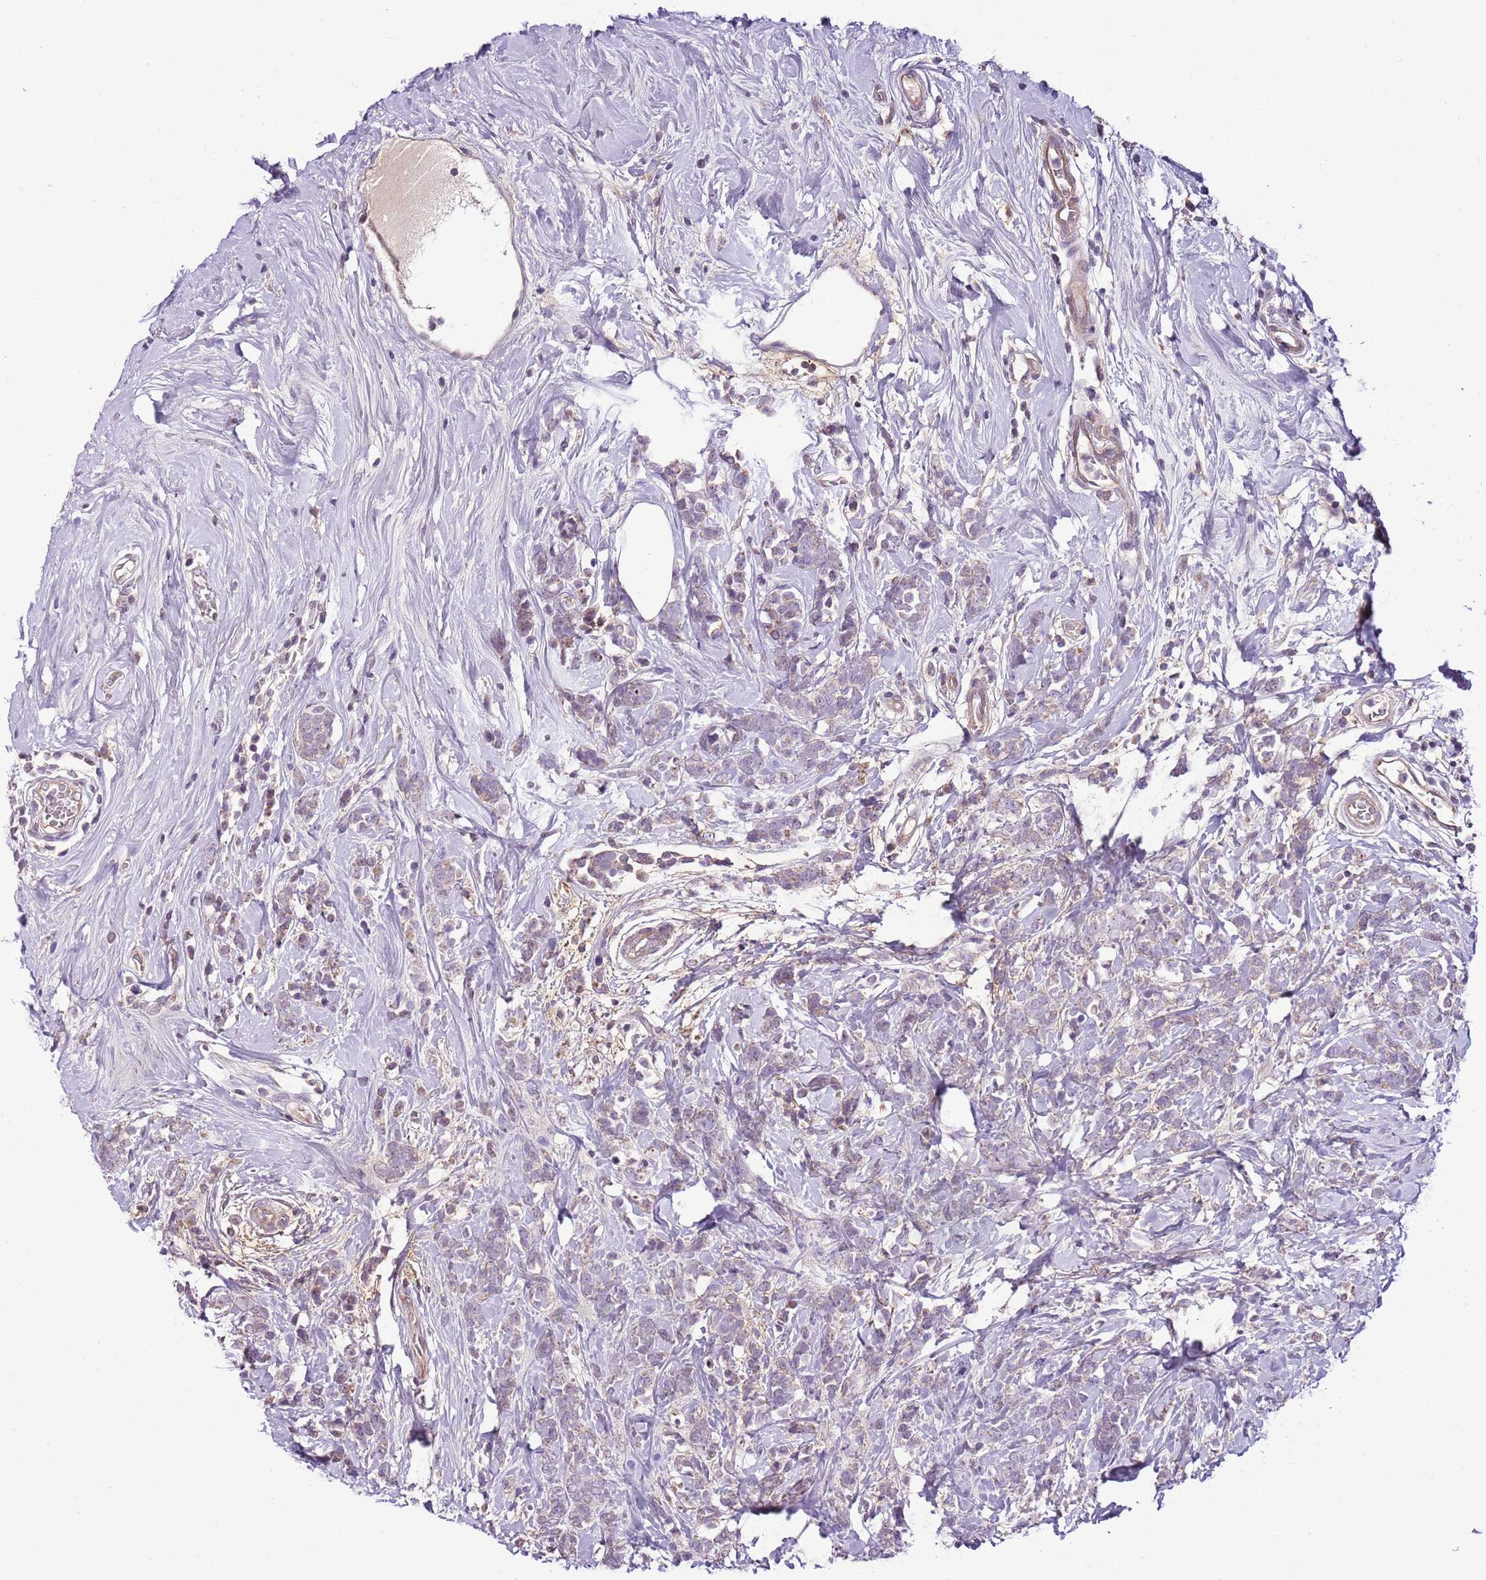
{"staining": {"intensity": "weak", "quantity": "<25%", "location": "cytoplasmic/membranous"}, "tissue": "breast cancer", "cell_type": "Tumor cells", "image_type": "cancer", "snomed": [{"axis": "morphology", "description": "Lobular carcinoma"}, {"axis": "topography", "description": "Breast"}], "caption": "A histopathology image of human breast cancer (lobular carcinoma) is negative for staining in tumor cells.", "gene": "CMKLR1", "patient": {"sex": "female", "age": 58}}